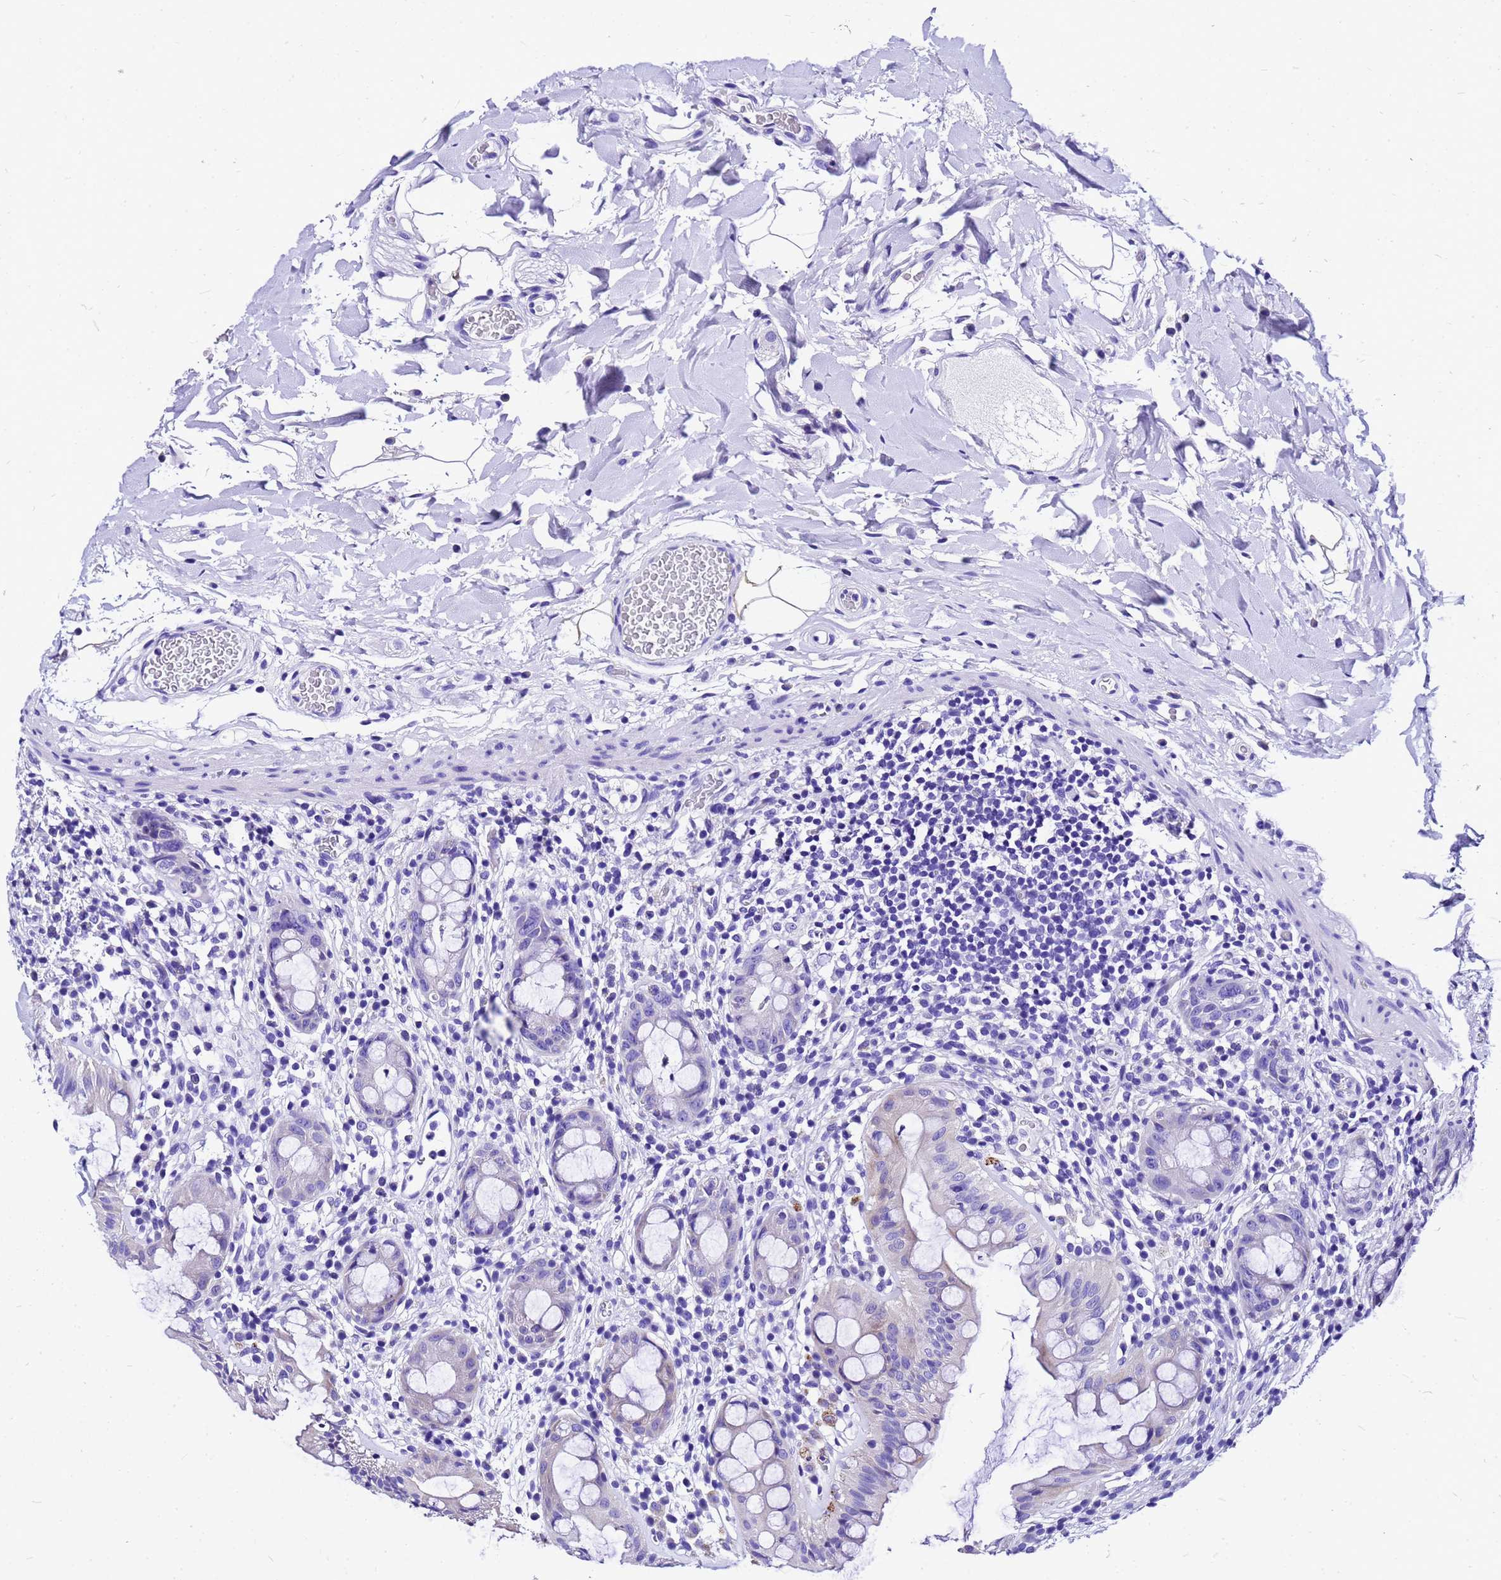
{"staining": {"intensity": "negative", "quantity": "none", "location": "none"}, "tissue": "rectum", "cell_type": "Glandular cells", "image_type": "normal", "snomed": [{"axis": "morphology", "description": "Normal tissue, NOS"}, {"axis": "topography", "description": "Rectum"}], "caption": "The photomicrograph shows no significant expression in glandular cells of rectum.", "gene": "HERC4", "patient": {"sex": "female", "age": 57}}